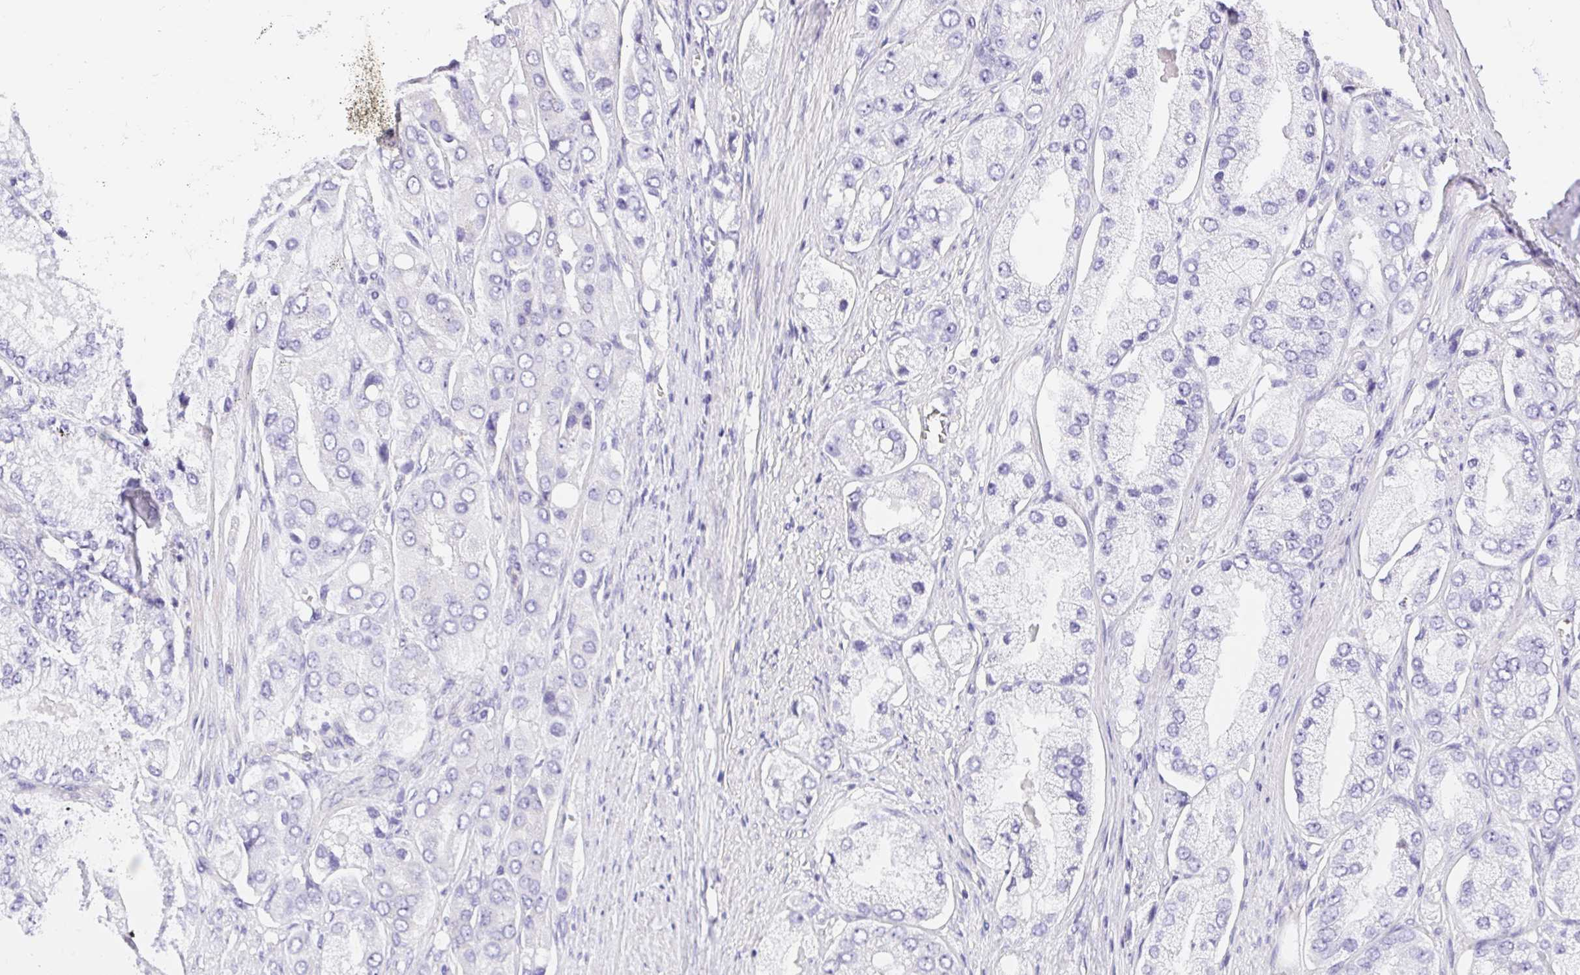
{"staining": {"intensity": "negative", "quantity": "none", "location": "none"}, "tissue": "prostate cancer", "cell_type": "Tumor cells", "image_type": "cancer", "snomed": [{"axis": "morphology", "description": "Adenocarcinoma, Low grade"}, {"axis": "topography", "description": "Prostate"}], "caption": "High power microscopy image of an immunohistochemistry histopathology image of prostate cancer, revealing no significant positivity in tumor cells.", "gene": "PLPPR3", "patient": {"sex": "male", "age": 69}}